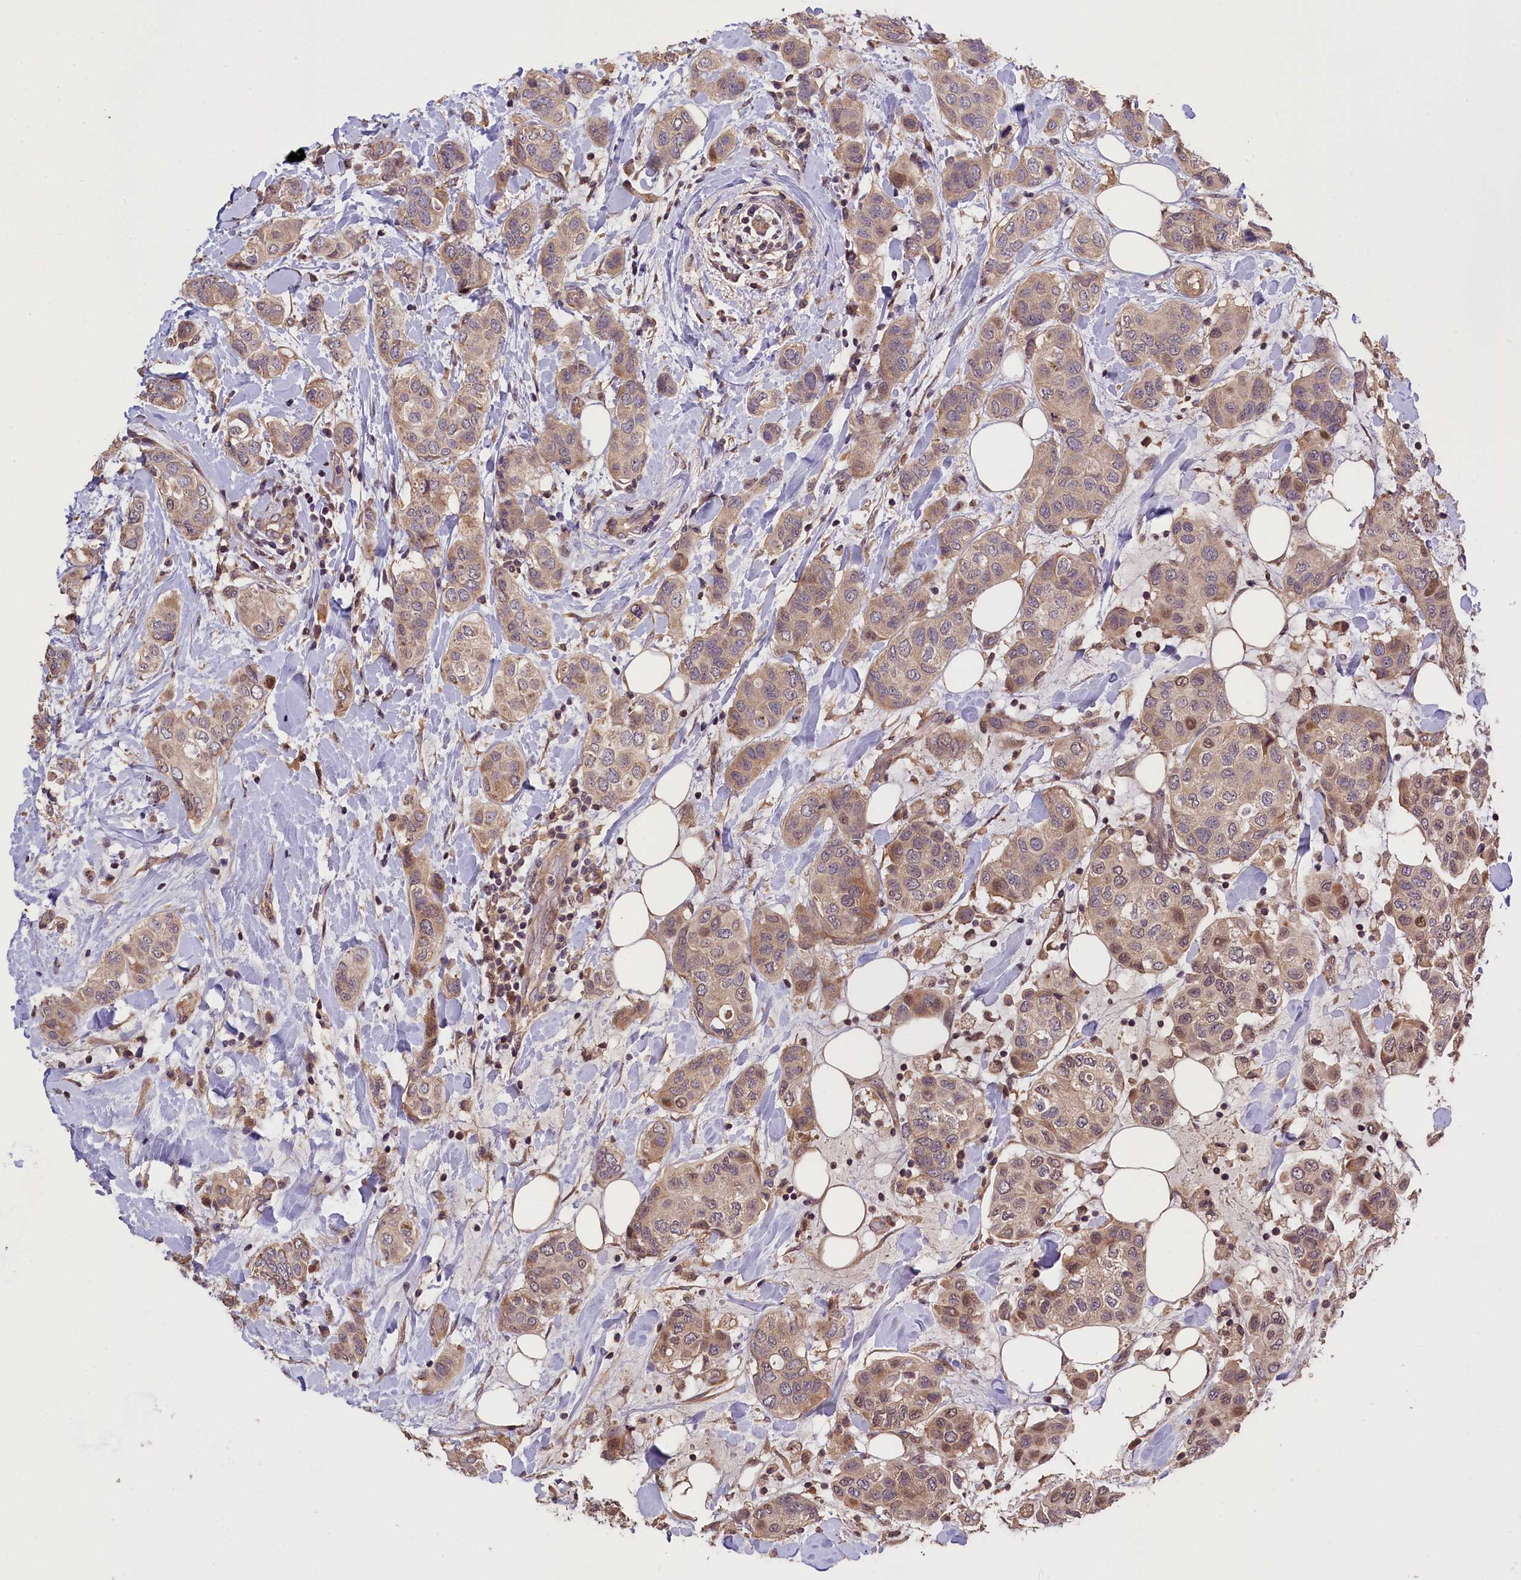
{"staining": {"intensity": "weak", "quantity": ">75%", "location": "cytoplasmic/membranous,nuclear"}, "tissue": "breast cancer", "cell_type": "Tumor cells", "image_type": "cancer", "snomed": [{"axis": "morphology", "description": "Lobular carcinoma"}, {"axis": "topography", "description": "Breast"}], "caption": "A brown stain labels weak cytoplasmic/membranous and nuclear staining of a protein in breast cancer tumor cells.", "gene": "DNAJB9", "patient": {"sex": "female", "age": 51}}